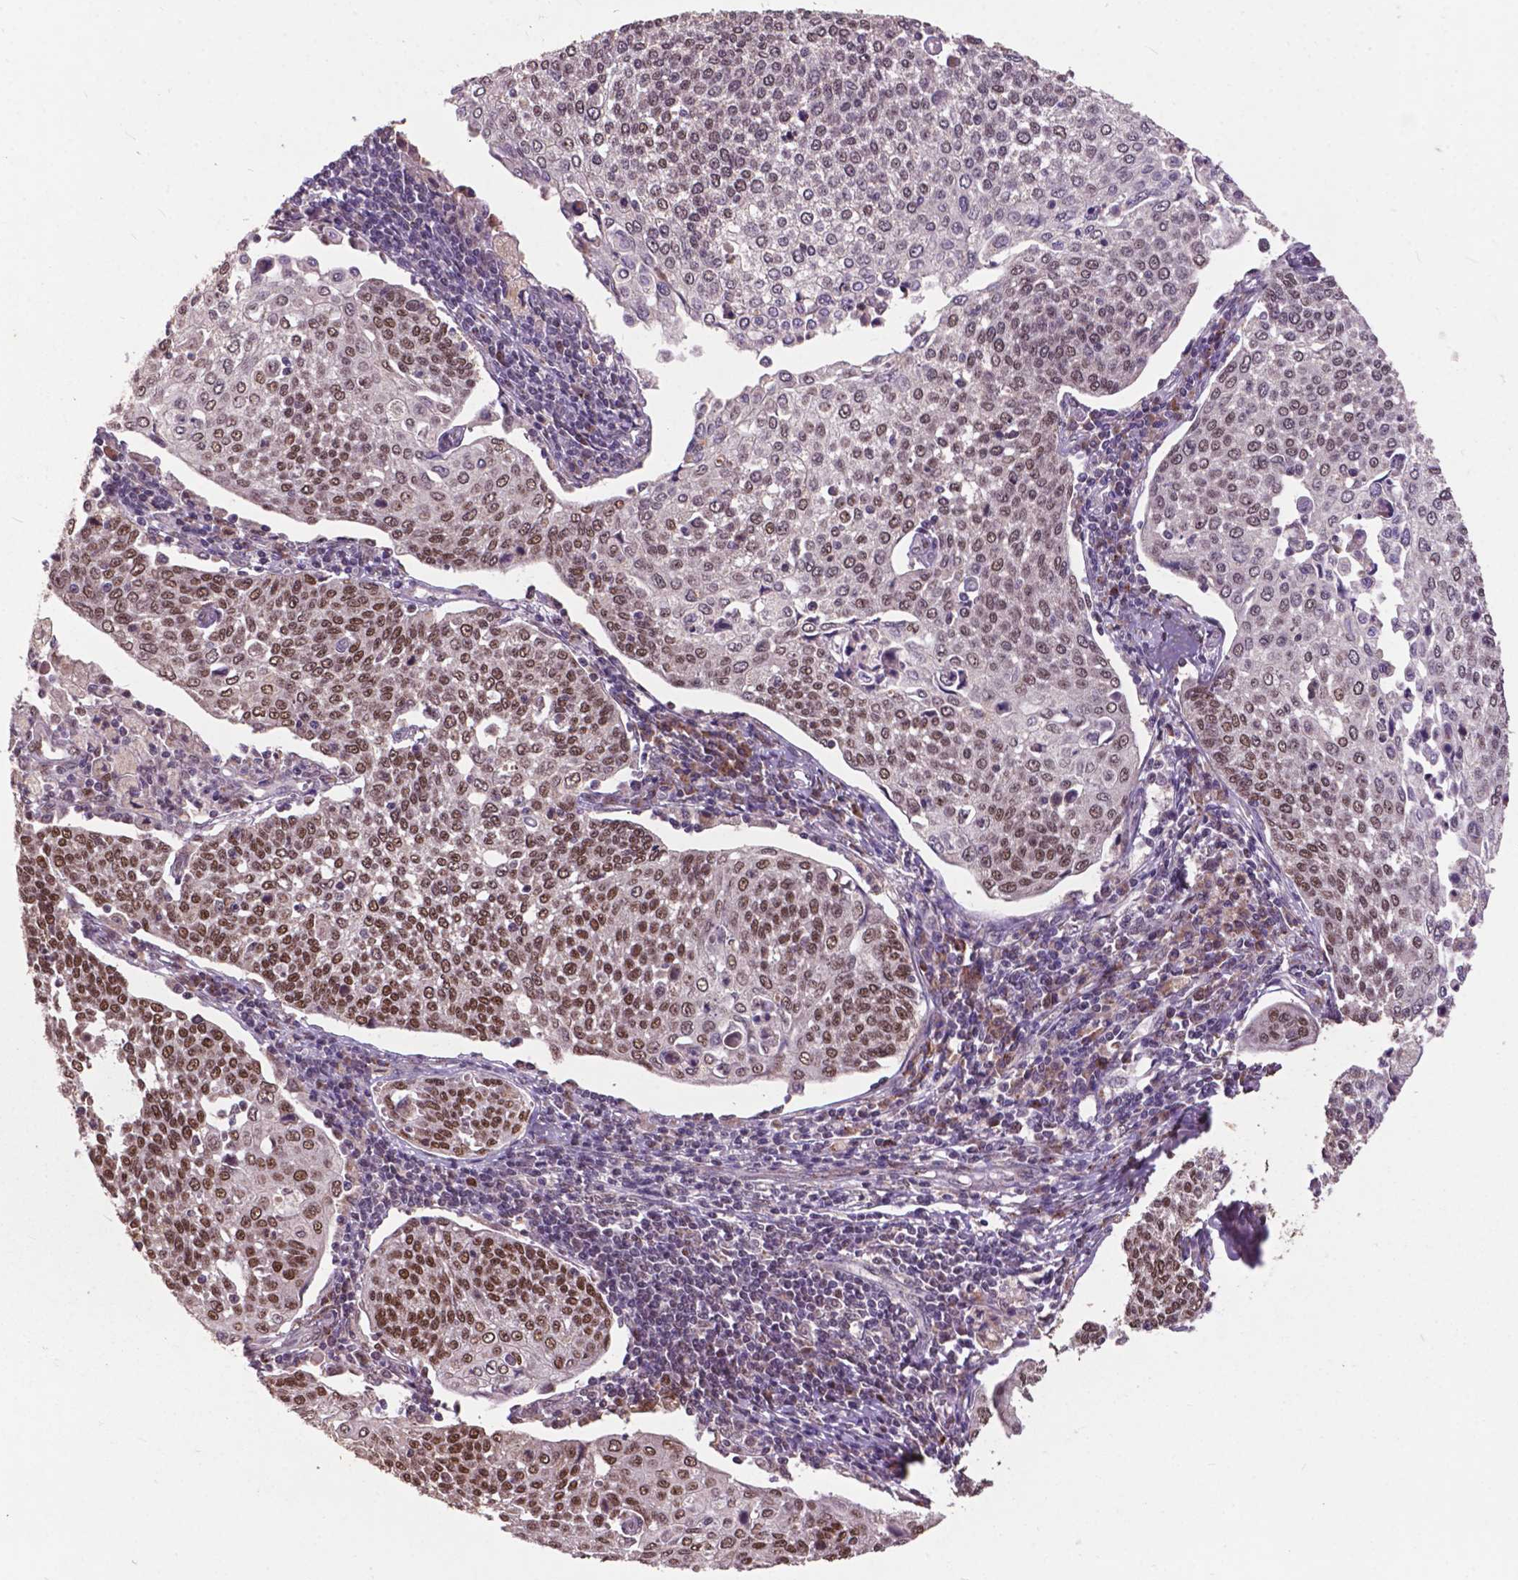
{"staining": {"intensity": "strong", "quantity": ">75%", "location": "nuclear"}, "tissue": "cervical cancer", "cell_type": "Tumor cells", "image_type": "cancer", "snomed": [{"axis": "morphology", "description": "Squamous cell carcinoma, NOS"}, {"axis": "topography", "description": "Cervix"}], "caption": "This is an image of immunohistochemistry staining of cervical cancer, which shows strong expression in the nuclear of tumor cells.", "gene": "MSH2", "patient": {"sex": "female", "age": 34}}